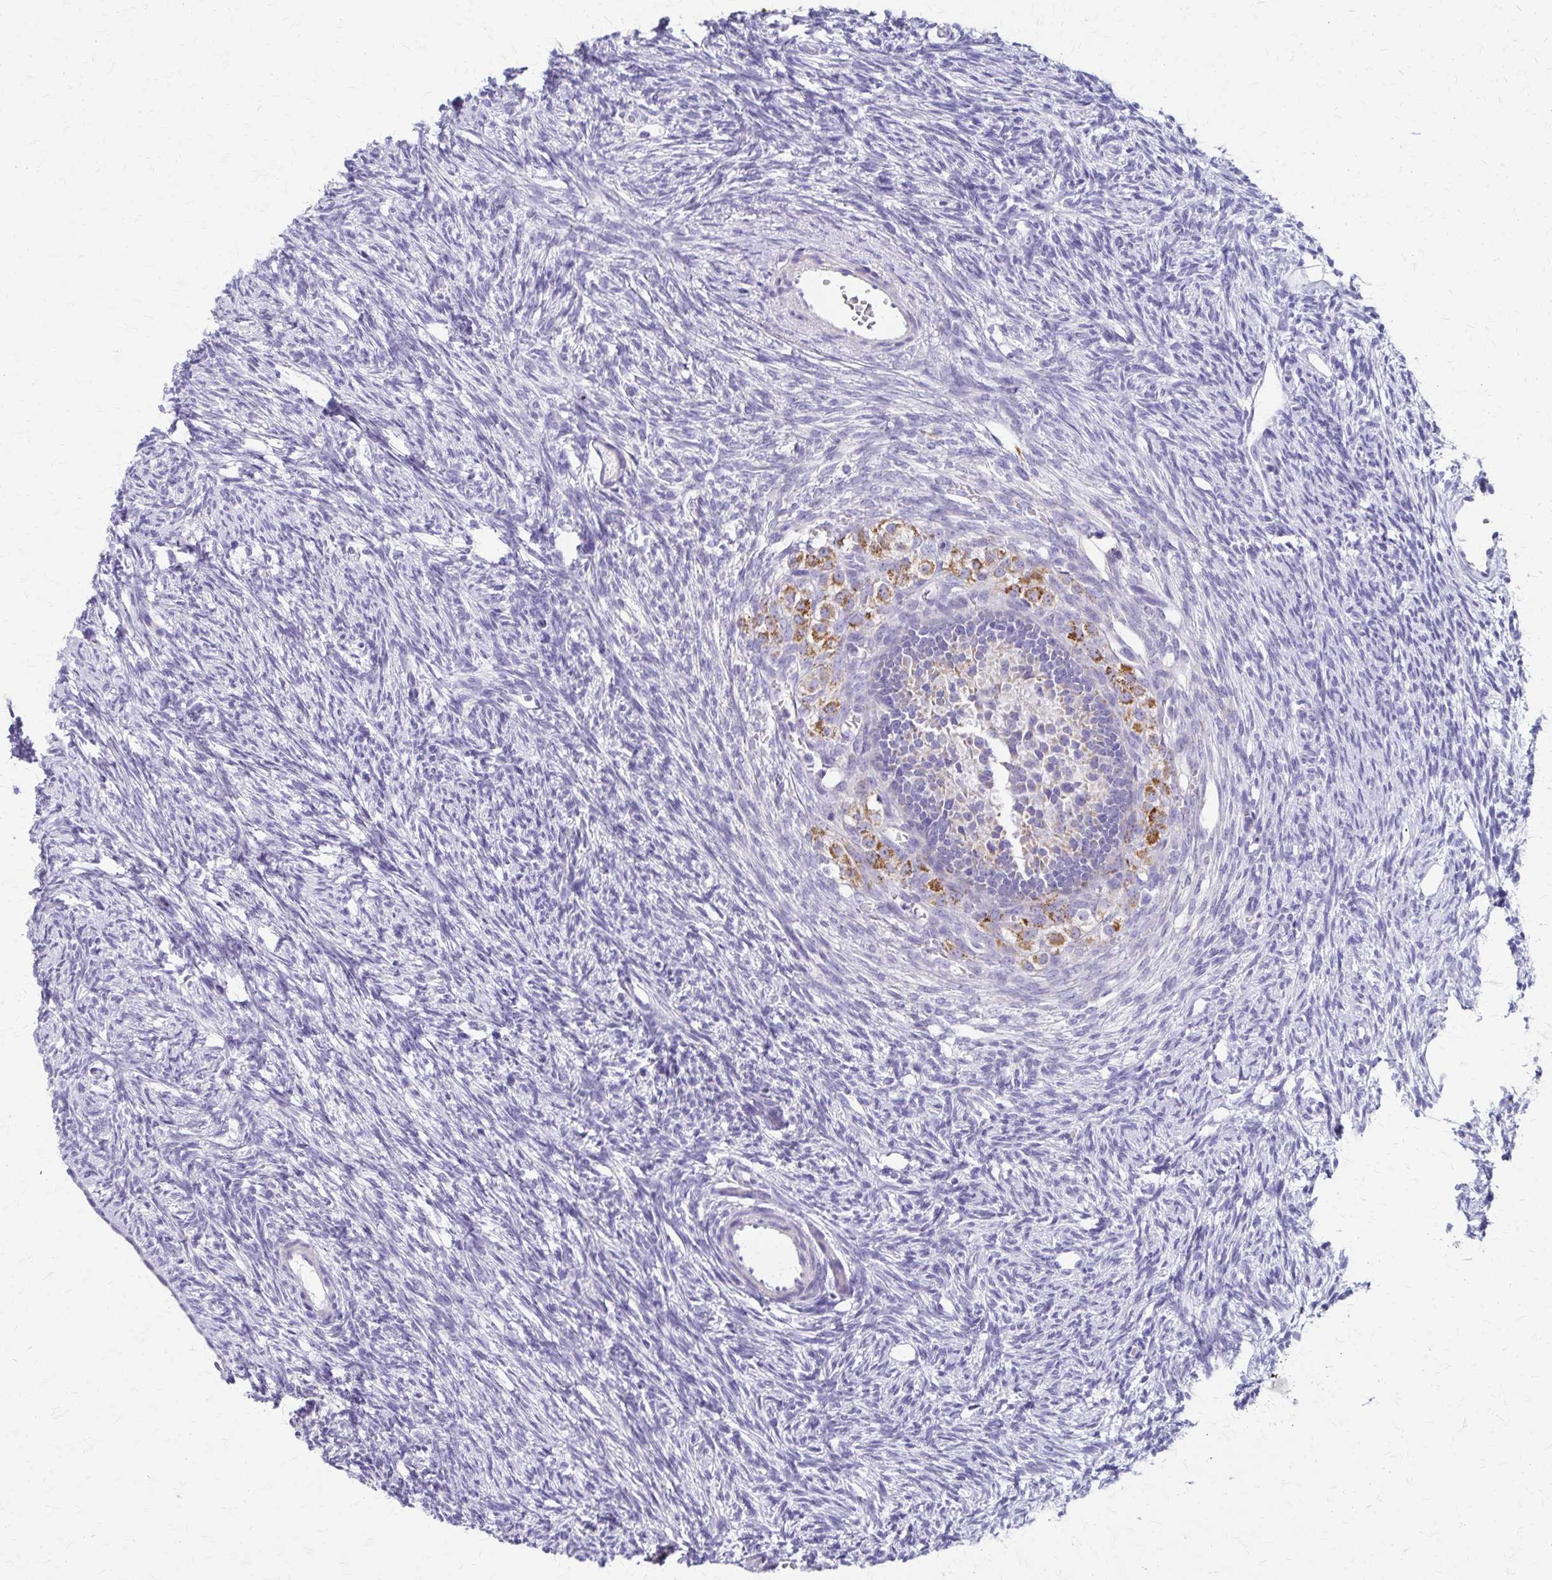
{"staining": {"intensity": "negative", "quantity": "none", "location": "none"}, "tissue": "ovary", "cell_type": "Ovarian stroma cells", "image_type": "normal", "snomed": [{"axis": "morphology", "description": "Normal tissue, NOS"}, {"axis": "topography", "description": "Ovary"}], "caption": "This is an immunohistochemistry micrograph of benign human ovary. There is no expression in ovarian stroma cells.", "gene": "ZSCAN5B", "patient": {"sex": "female", "age": 33}}